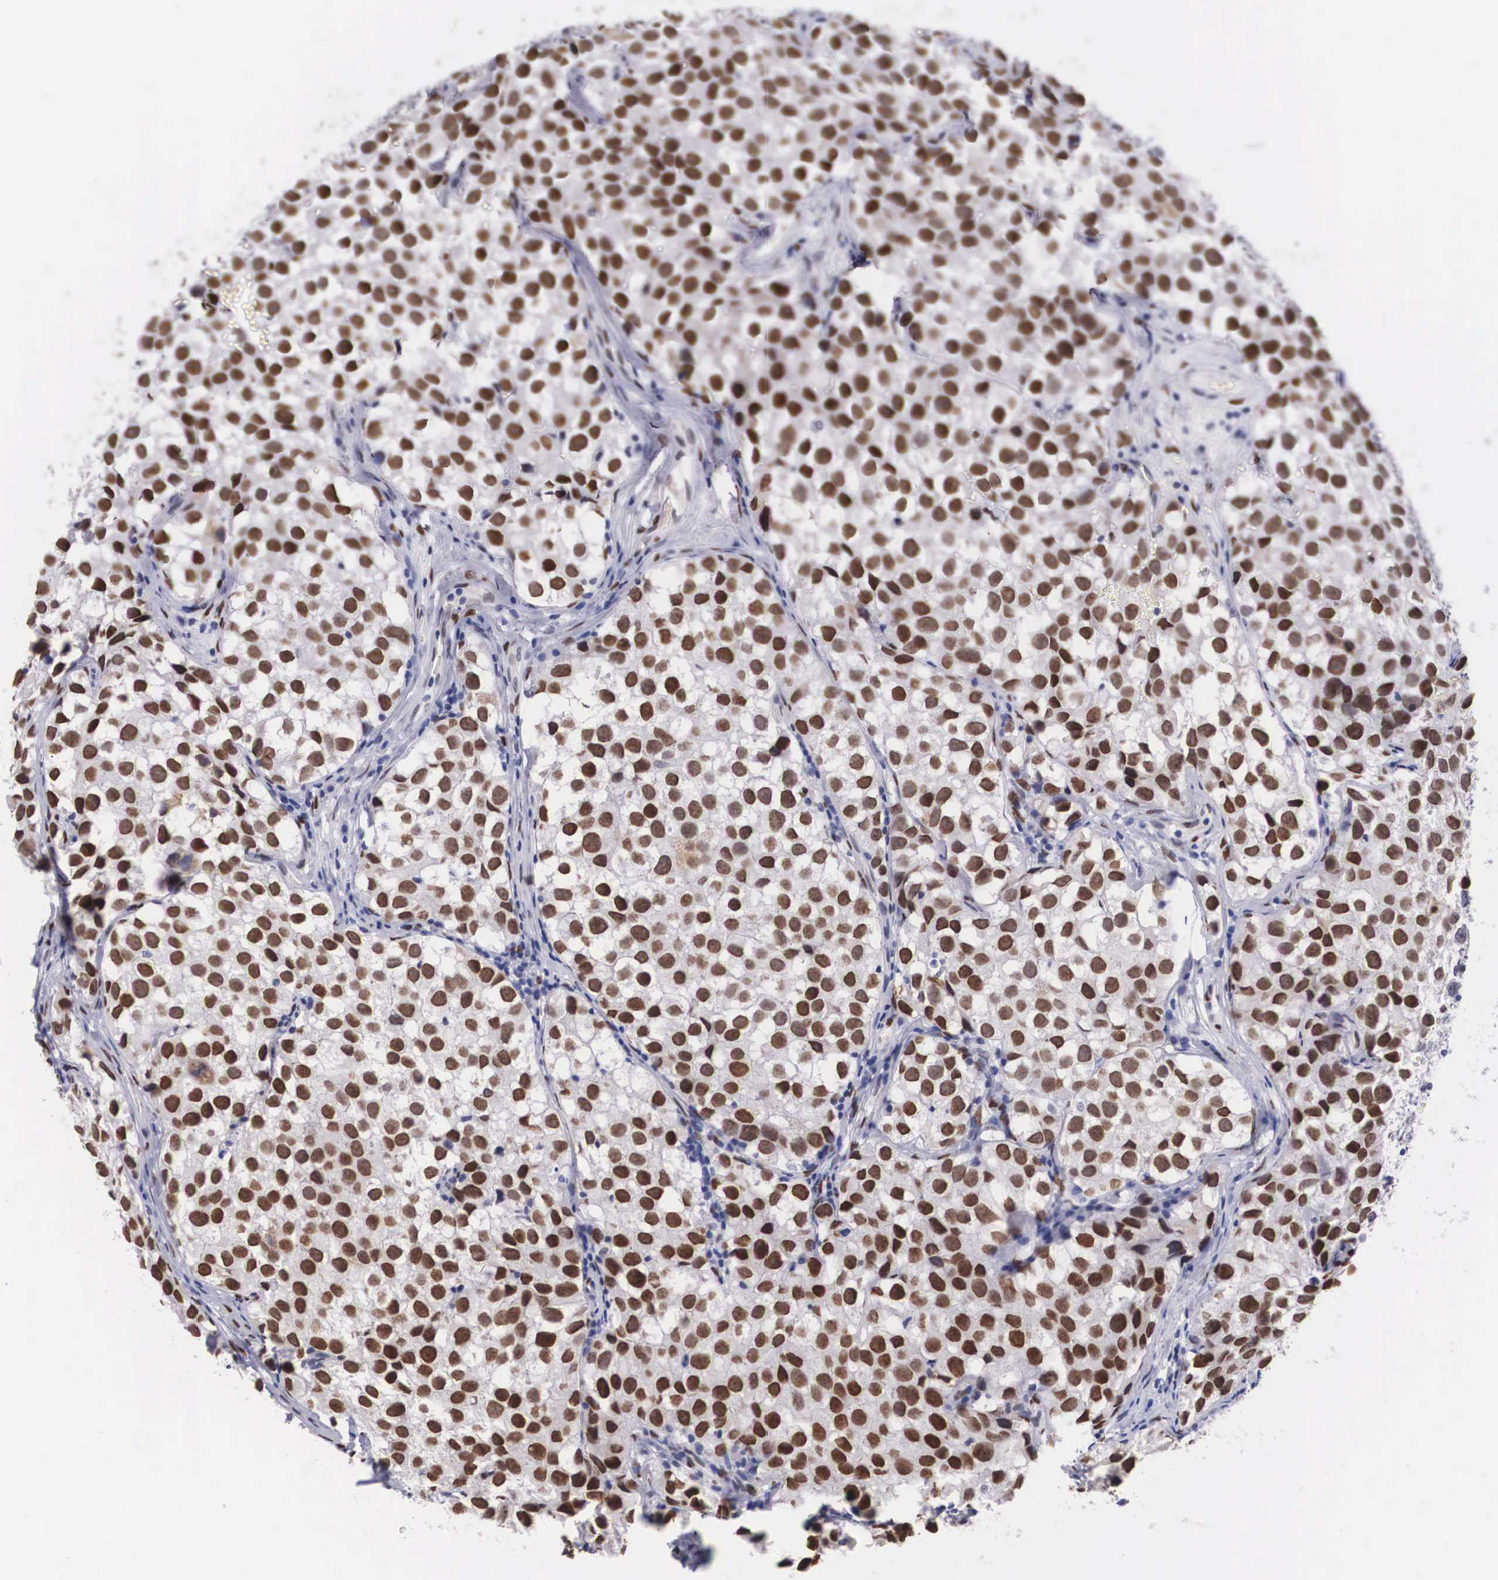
{"staining": {"intensity": "strong", "quantity": ">75%", "location": "nuclear"}, "tissue": "testis cancer", "cell_type": "Tumor cells", "image_type": "cancer", "snomed": [{"axis": "morphology", "description": "Seminoma, NOS"}, {"axis": "topography", "description": "Testis"}], "caption": "A brown stain highlights strong nuclear positivity of a protein in testis cancer tumor cells. (IHC, brightfield microscopy, high magnification).", "gene": "KHDRBS3", "patient": {"sex": "male", "age": 39}}